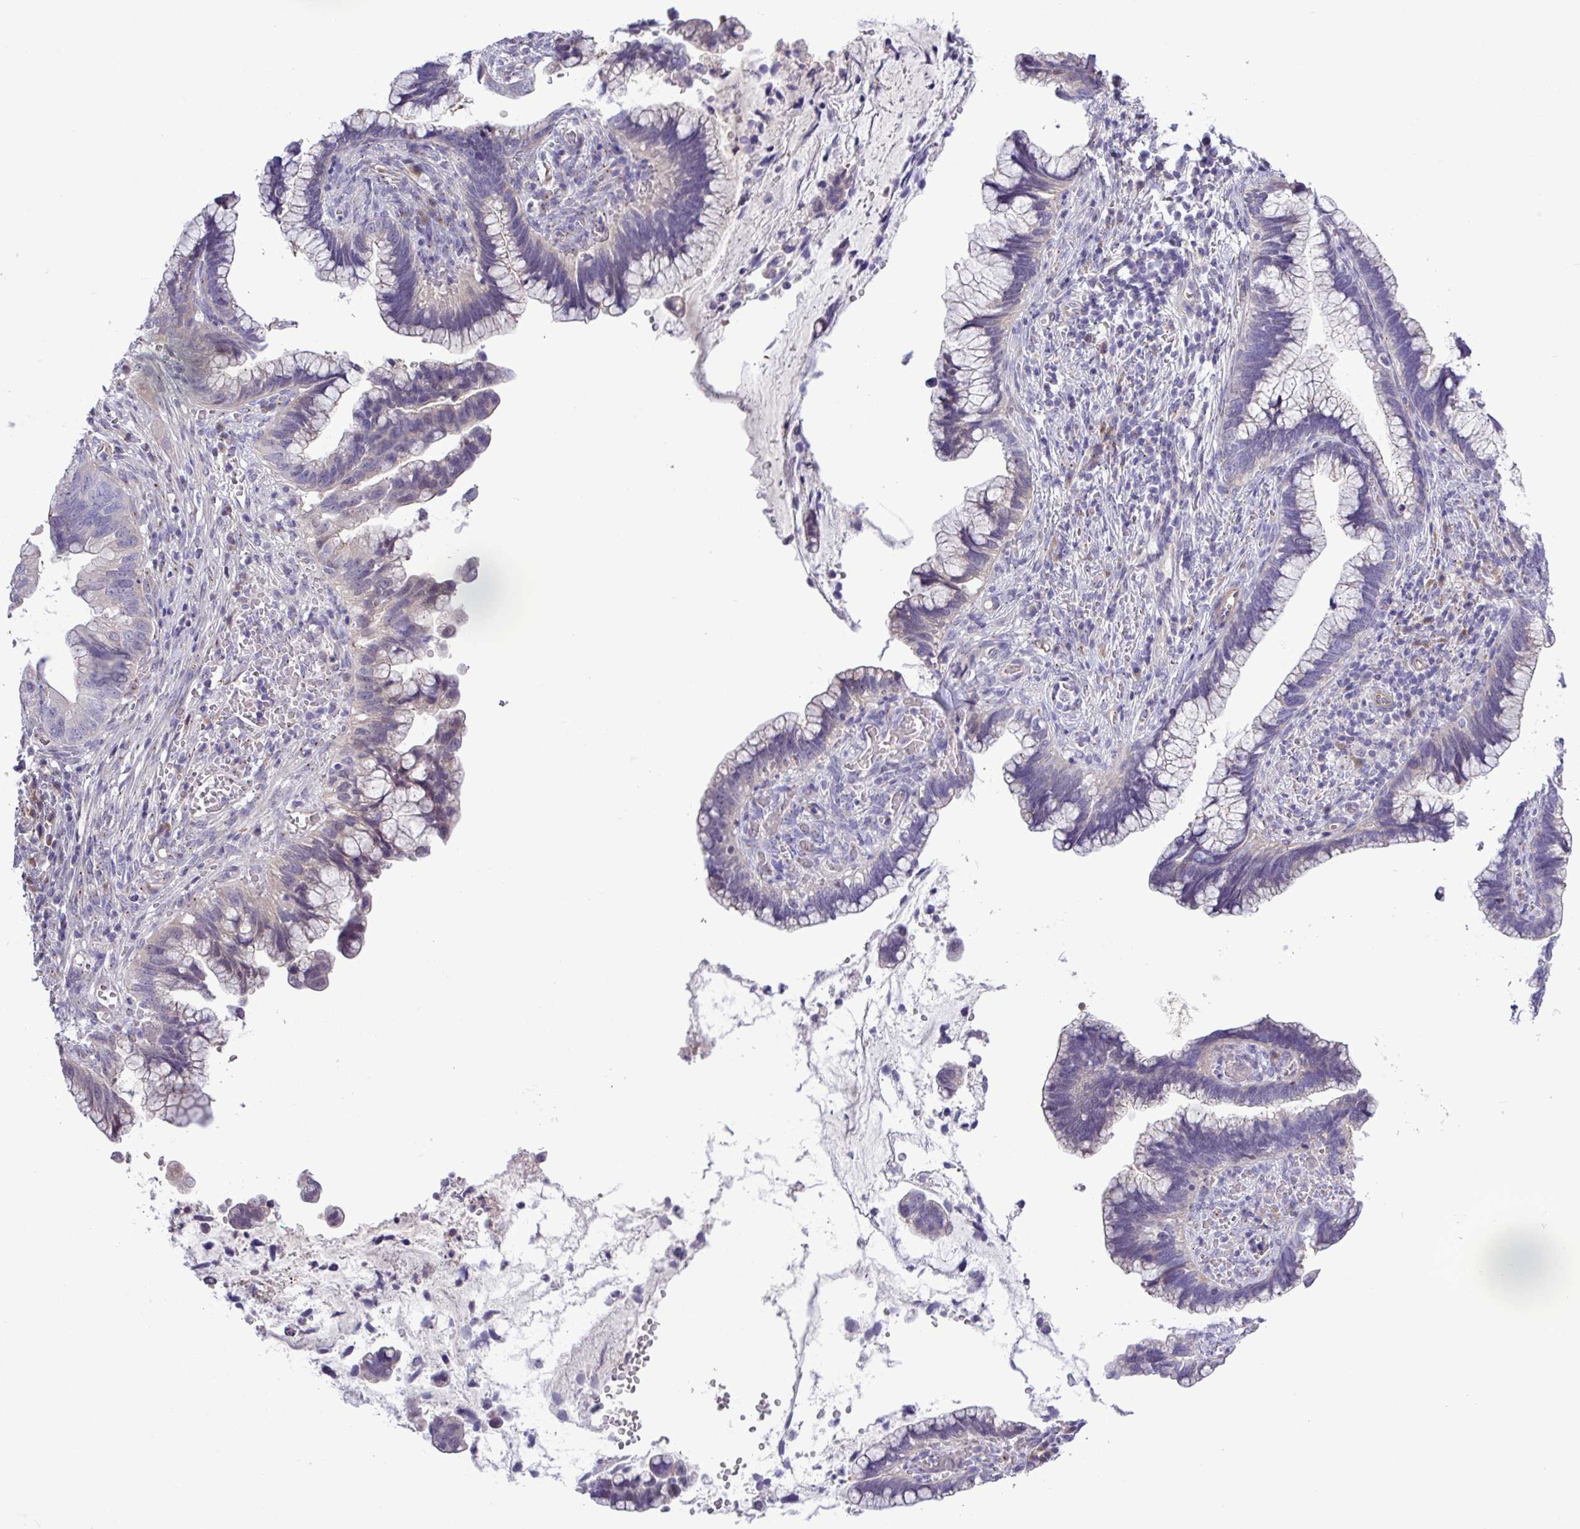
{"staining": {"intensity": "negative", "quantity": "none", "location": "none"}, "tissue": "cervical cancer", "cell_type": "Tumor cells", "image_type": "cancer", "snomed": [{"axis": "morphology", "description": "Adenocarcinoma, NOS"}, {"axis": "topography", "description": "Cervix"}], "caption": "The image reveals no significant expression in tumor cells of cervical adenocarcinoma.", "gene": "SPINK8", "patient": {"sex": "female", "age": 44}}